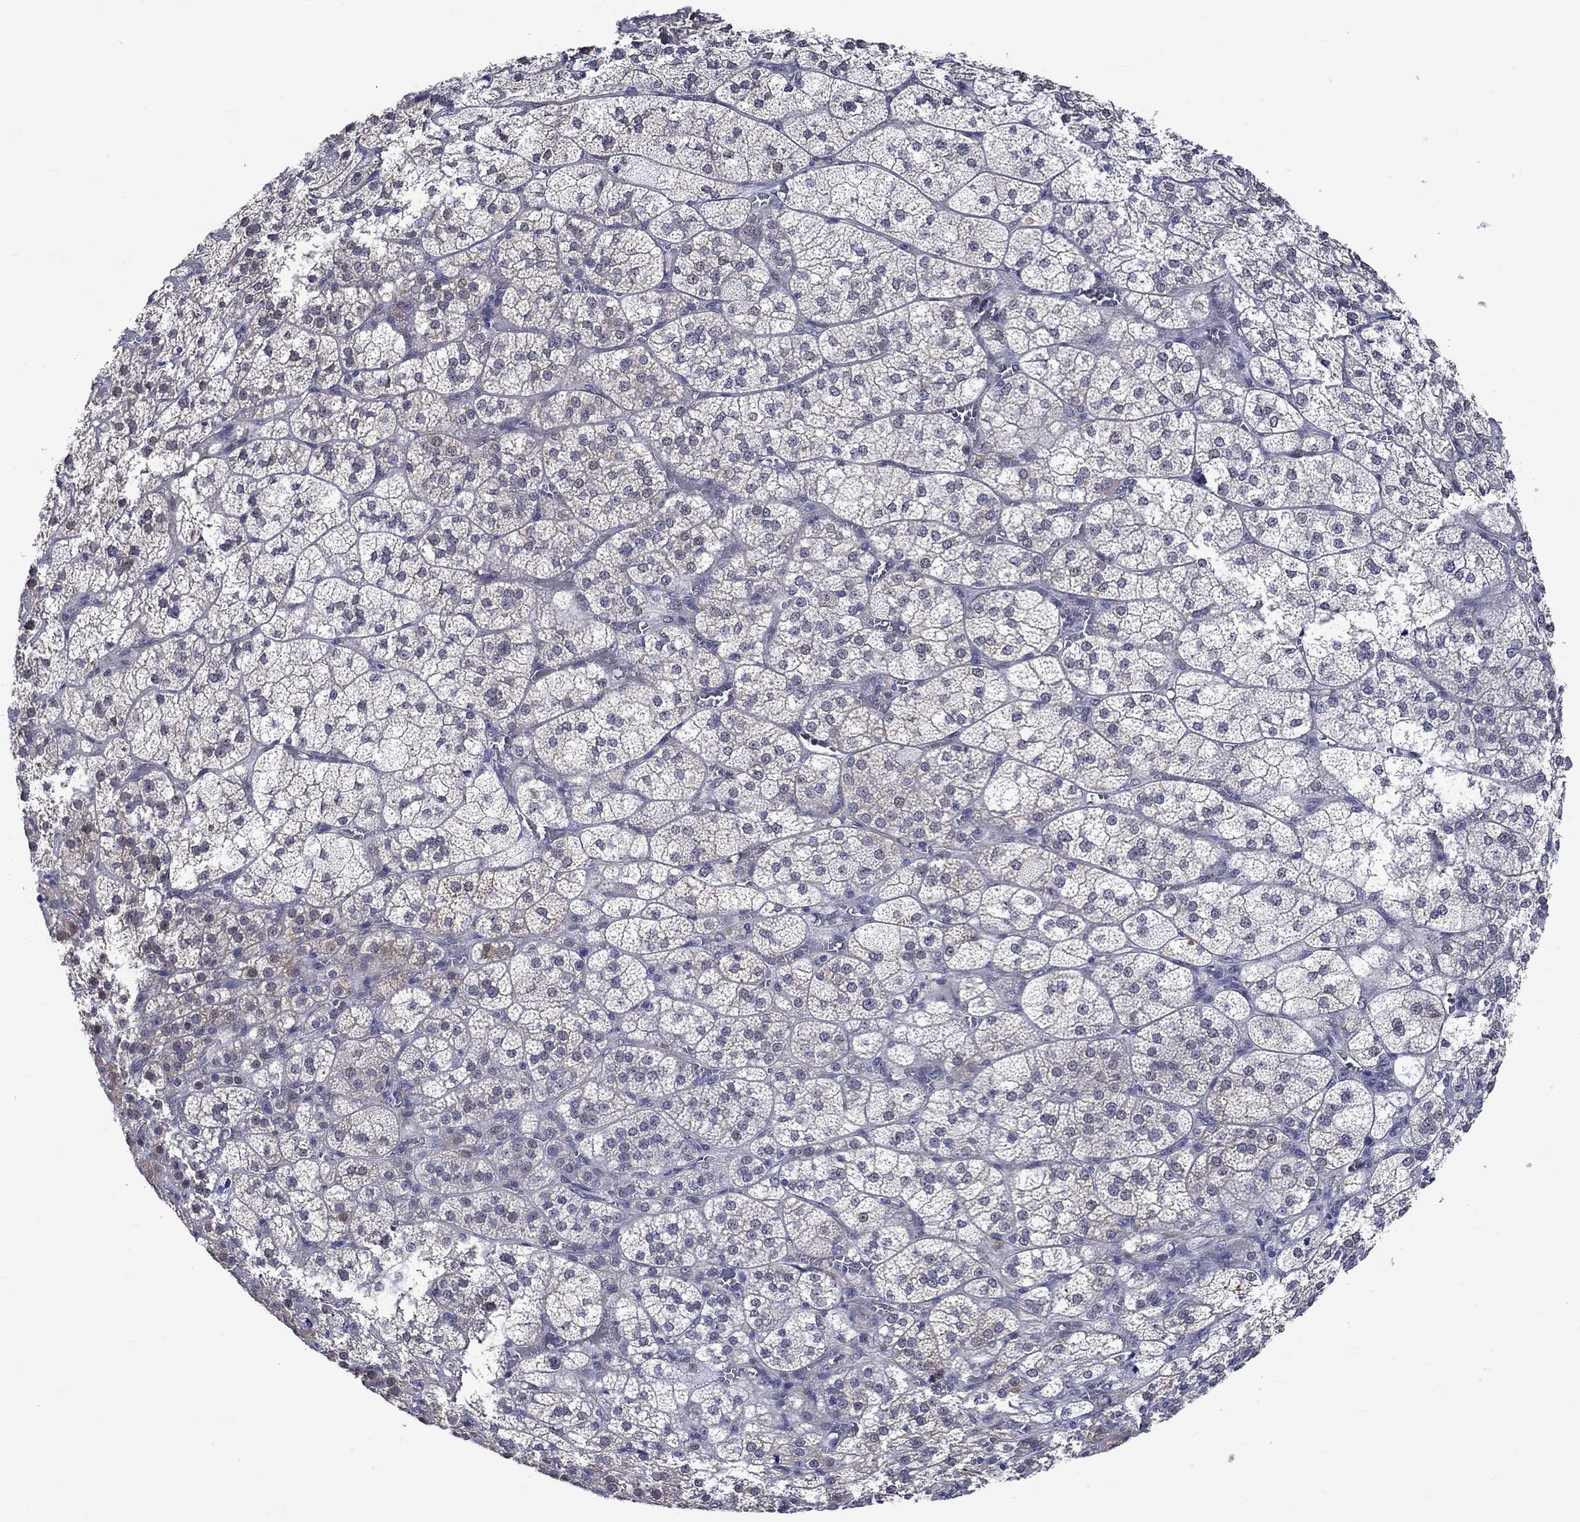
{"staining": {"intensity": "weak", "quantity": "25%-75%", "location": "cytoplasmic/membranous"}, "tissue": "adrenal gland", "cell_type": "Glandular cells", "image_type": "normal", "snomed": [{"axis": "morphology", "description": "Normal tissue, NOS"}, {"axis": "topography", "description": "Adrenal gland"}], "caption": "Immunohistochemical staining of benign human adrenal gland shows 25%-75% levels of weak cytoplasmic/membranous protein expression in approximately 25%-75% of glandular cells. (brown staining indicates protein expression, while blue staining denotes nuclei).", "gene": "E2F8", "patient": {"sex": "female", "age": 60}}